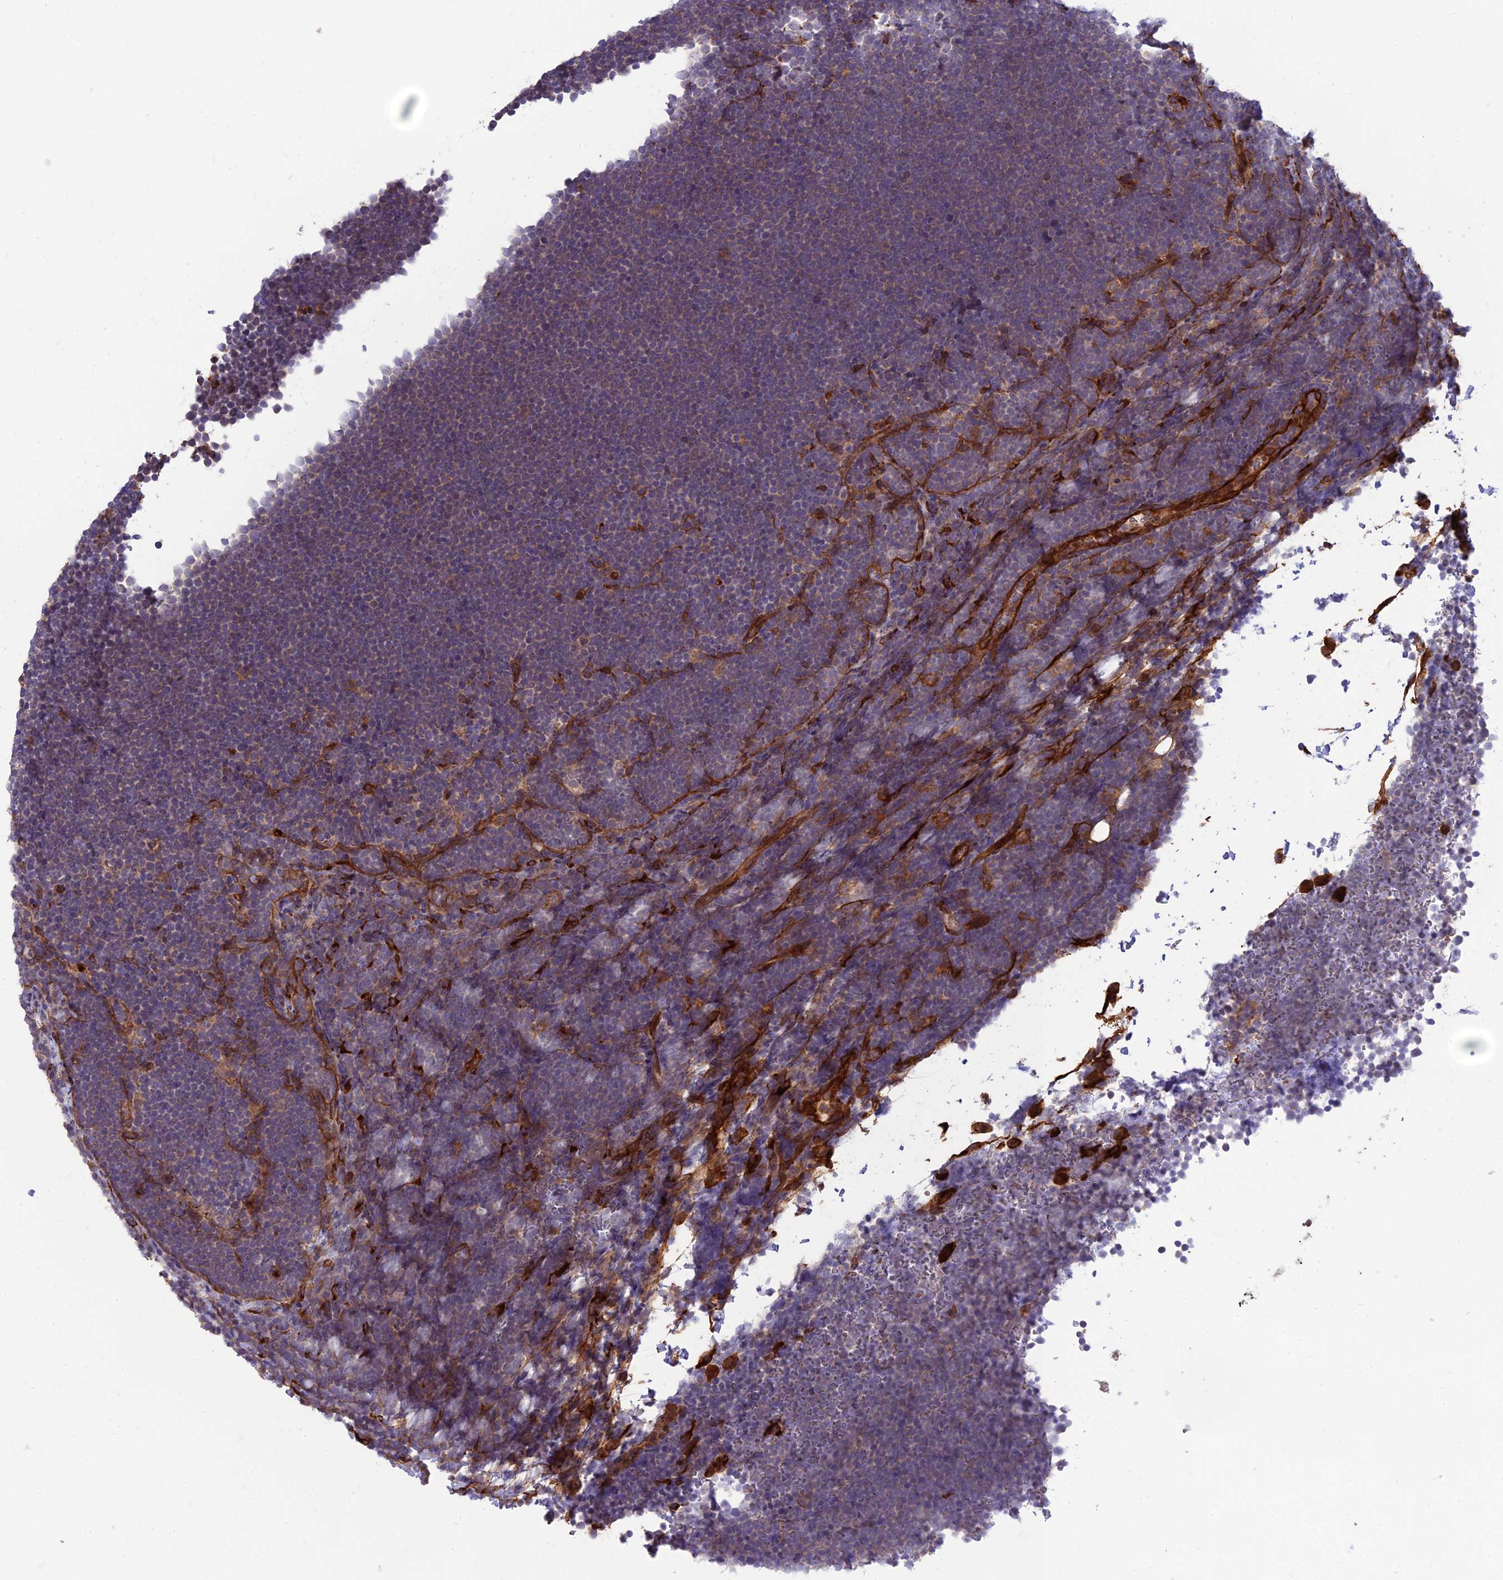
{"staining": {"intensity": "weak", "quantity": "25%-75%", "location": "cytoplasmic/membranous"}, "tissue": "lymphoma", "cell_type": "Tumor cells", "image_type": "cancer", "snomed": [{"axis": "morphology", "description": "Malignant lymphoma, non-Hodgkin's type, High grade"}, {"axis": "topography", "description": "Lymph node"}], "caption": "DAB (3,3'-diaminobenzidine) immunohistochemical staining of human lymphoma demonstrates weak cytoplasmic/membranous protein positivity in about 25%-75% of tumor cells.", "gene": "CRTAP", "patient": {"sex": "male", "age": 13}}